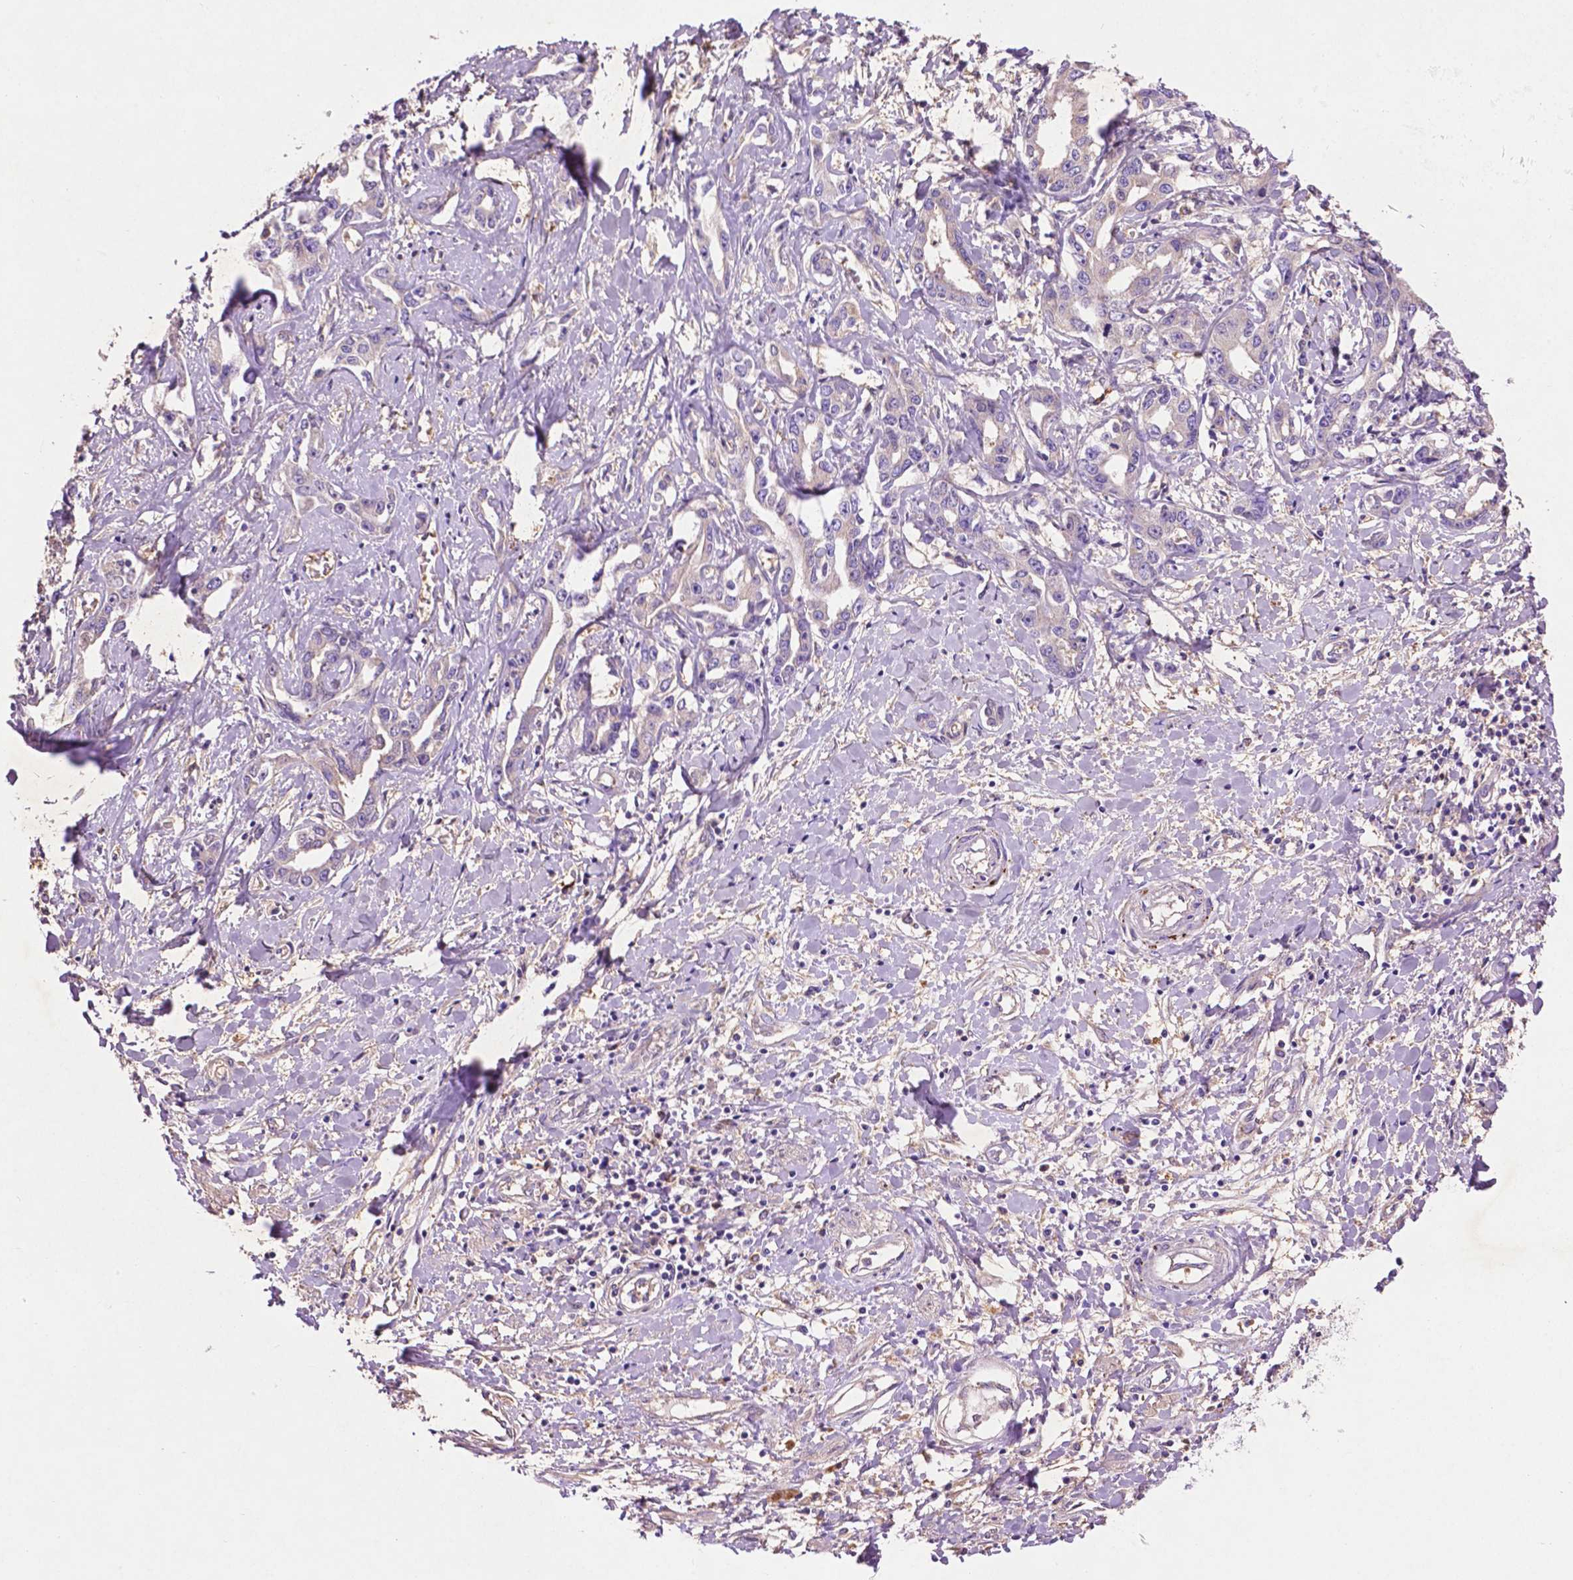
{"staining": {"intensity": "negative", "quantity": "none", "location": "none"}, "tissue": "liver cancer", "cell_type": "Tumor cells", "image_type": "cancer", "snomed": [{"axis": "morphology", "description": "Cholangiocarcinoma"}, {"axis": "topography", "description": "Liver"}], "caption": "Cholangiocarcinoma (liver) was stained to show a protein in brown. There is no significant expression in tumor cells.", "gene": "GDPD5", "patient": {"sex": "male", "age": 59}}